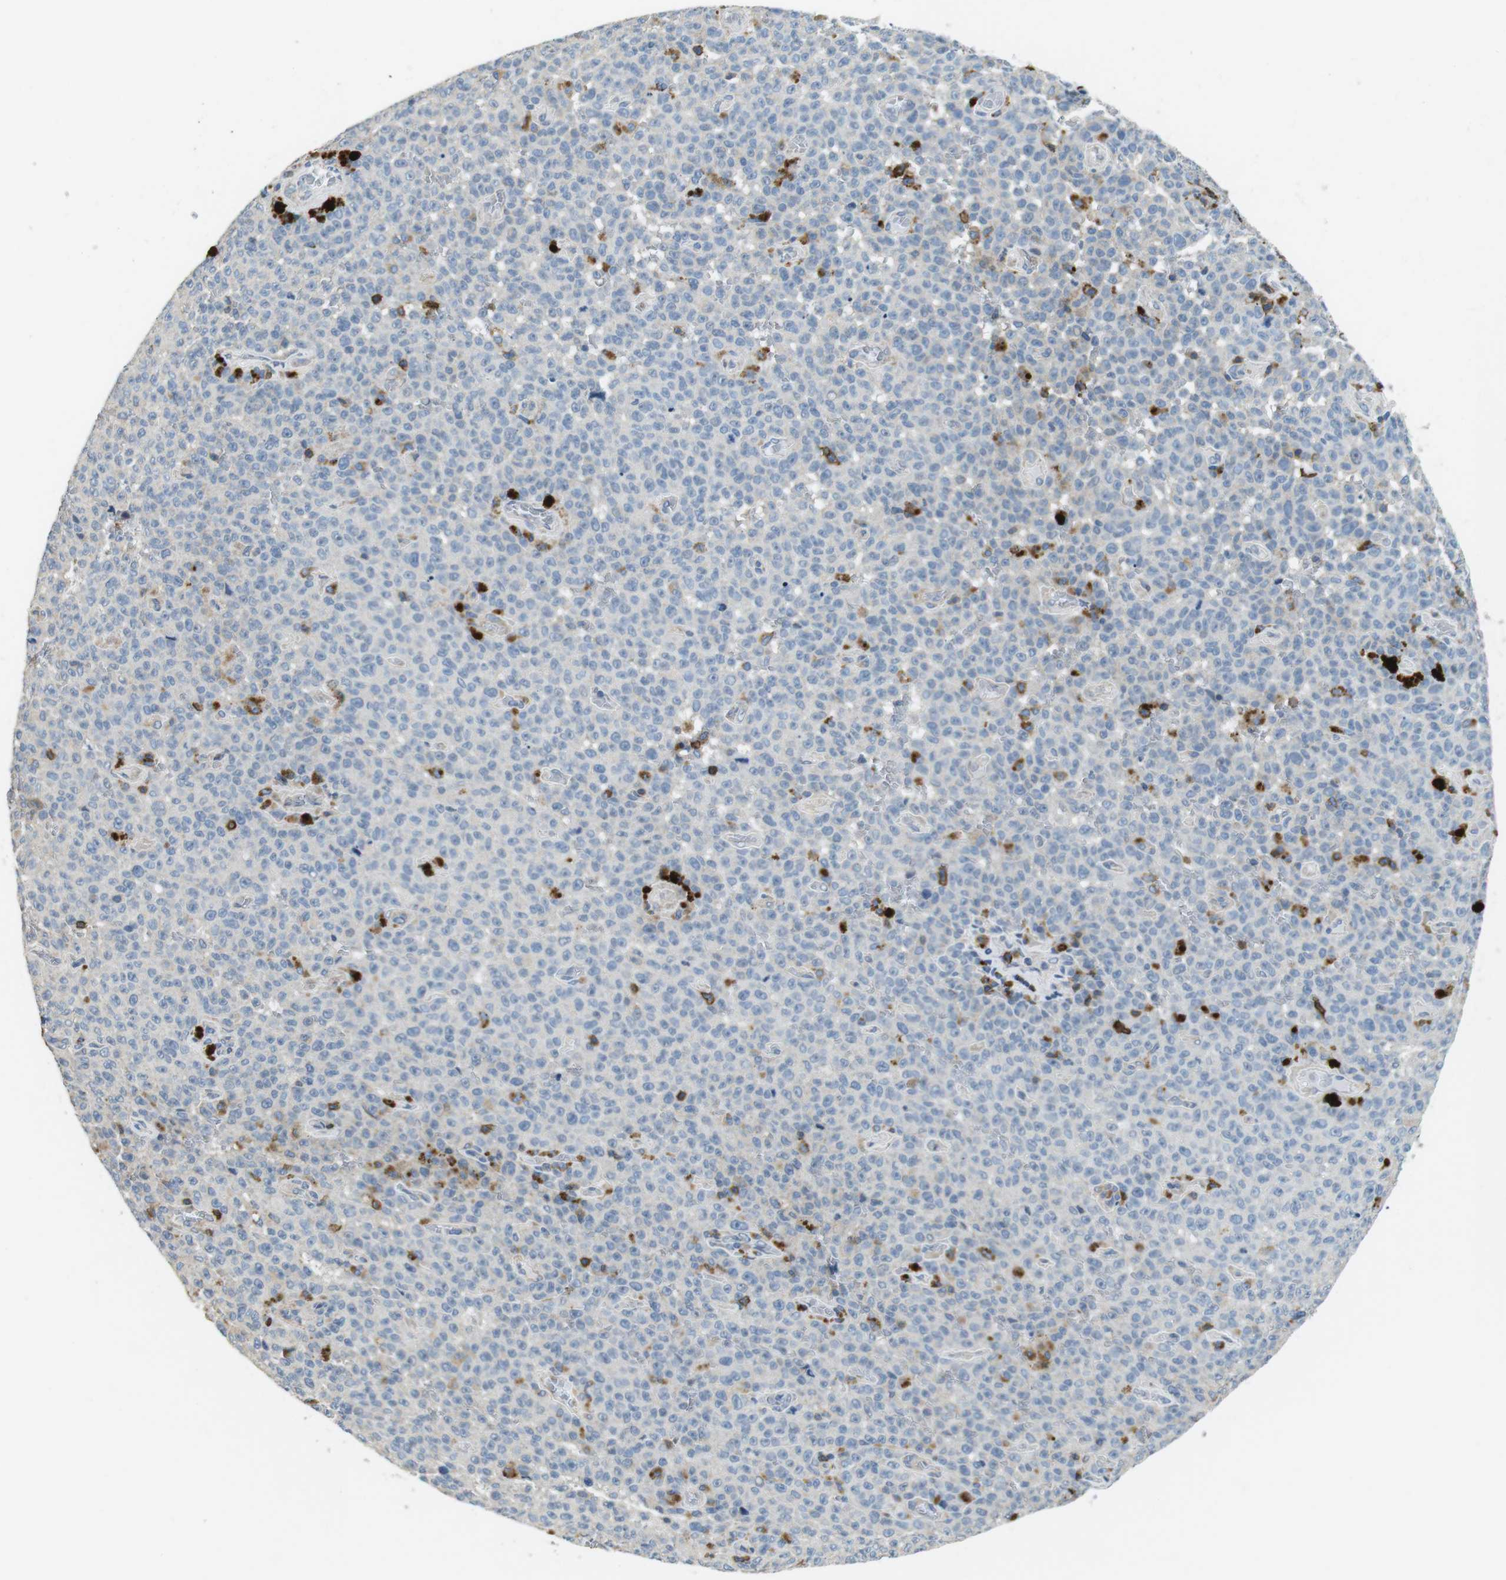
{"staining": {"intensity": "negative", "quantity": "none", "location": "none"}, "tissue": "melanoma", "cell_type": "Tumor cells", "image_type": "cancer", "snomed": [{"axis": "morphology", "description": "Malignant melanoma, NOS"}, {"axis": "topography", "description": "Skin"}], "caption": "Immunohistochemistry photomicrograph of neoplastic tissue: human malignant melanoma stained with DAB shows no significant protein positivity in tumor cells.", "gene": "CD6", "patient": {"sex": "female", "age": 82}}